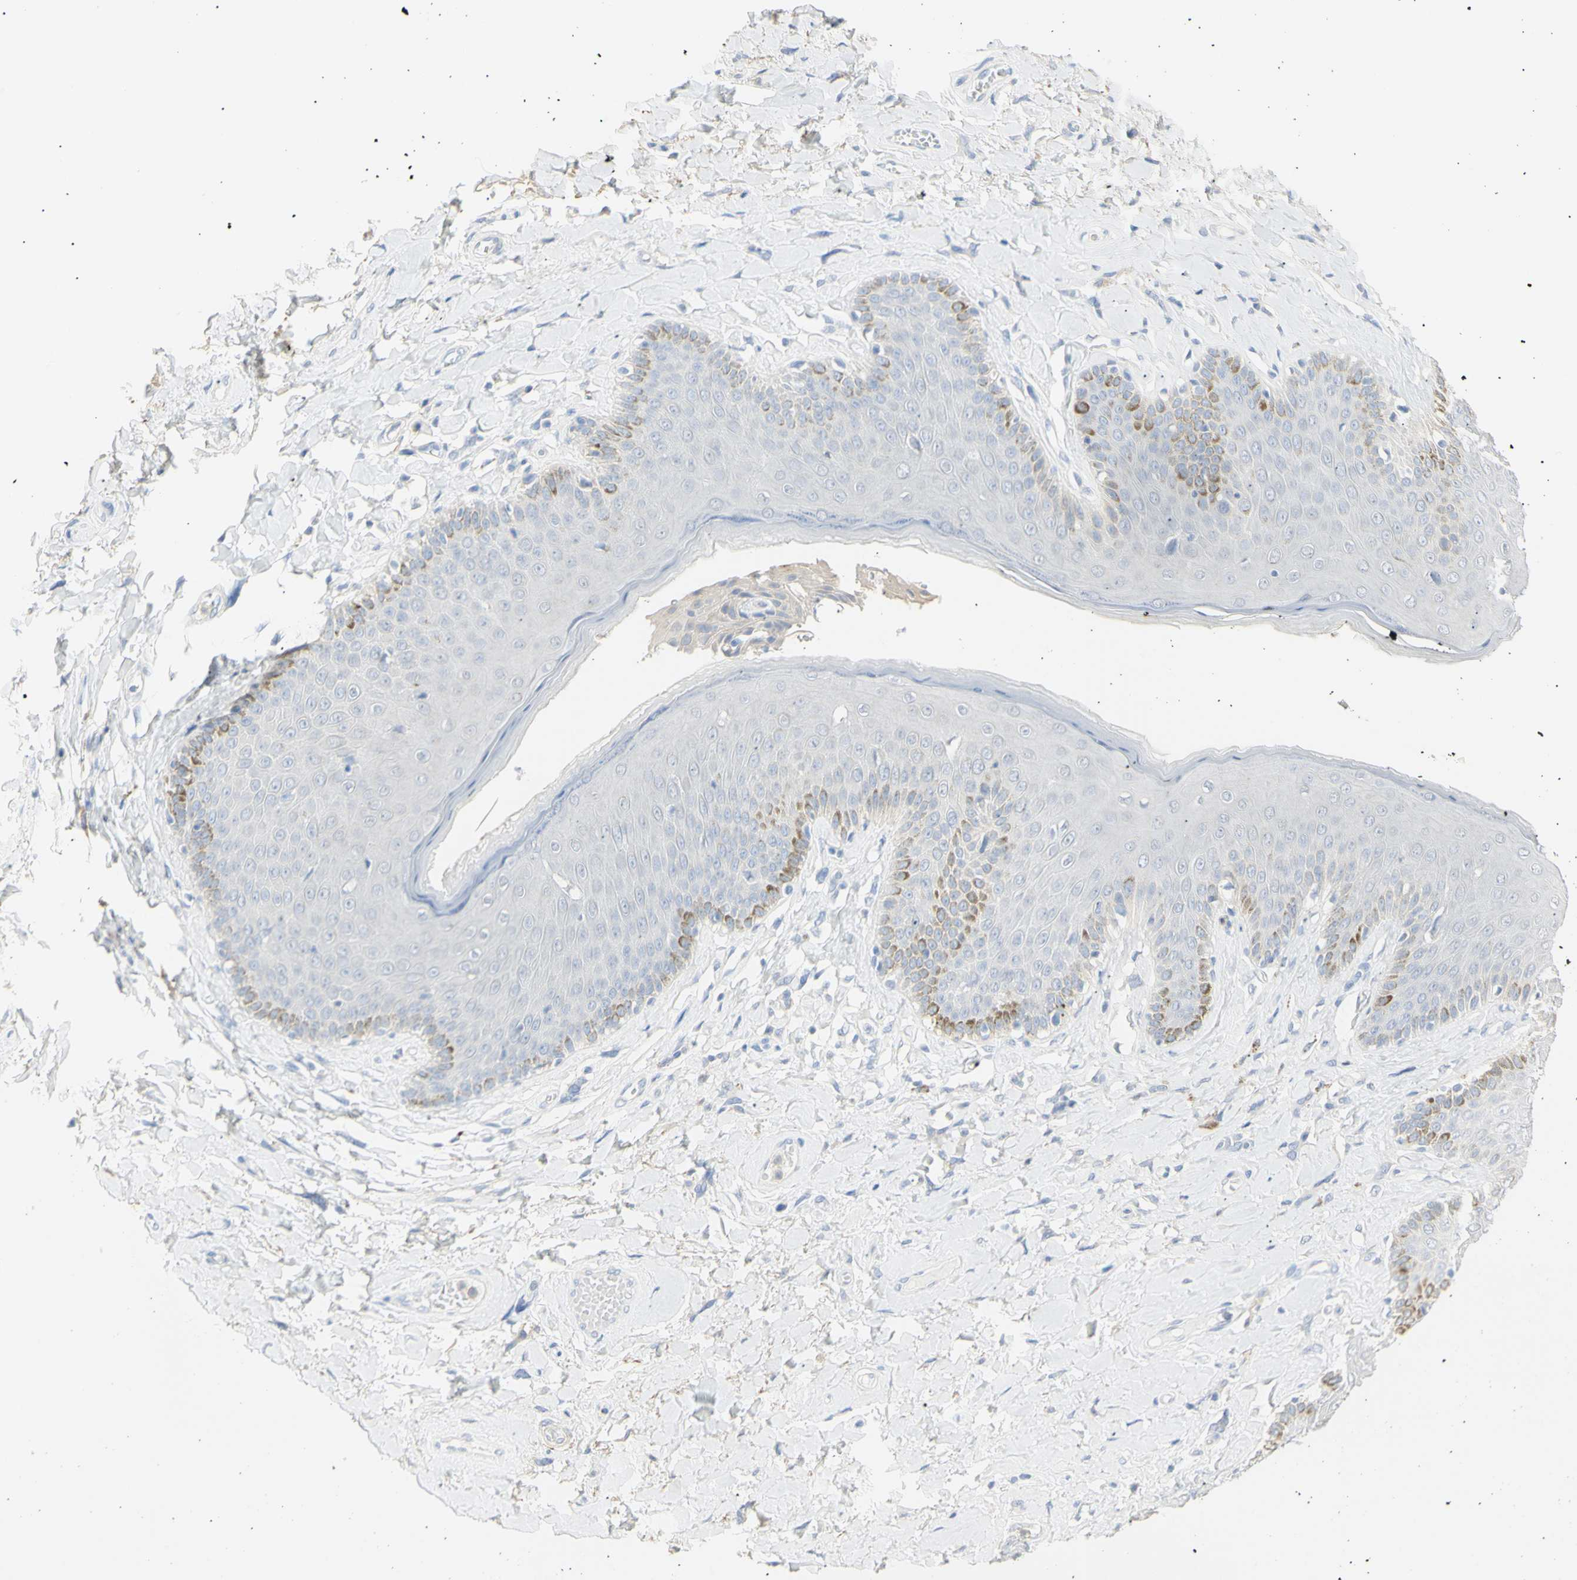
{"staining": {"intensity": "negative", "quantity": "none", "location": "none"}, "tissue": "skin", "cell_type": "Epidermal cells", "image_type": "normal", "snomed": [{"axis": "morphology", "description": "Normal tissue, NOS"}, {"axis": "topography", "description": "Anal"}], "caption": "An image of skin stained for a protein displays no brown staining in epidermal cells. Brightfield microscopy of immunohistochemistry stained with DAB (3,3'-diaminobenzidine) (brown) and hematoxylin (blue), captured at high magnification.", "gene": "B4GALNT3", "patient": {"sex": "male", "age": 69}}